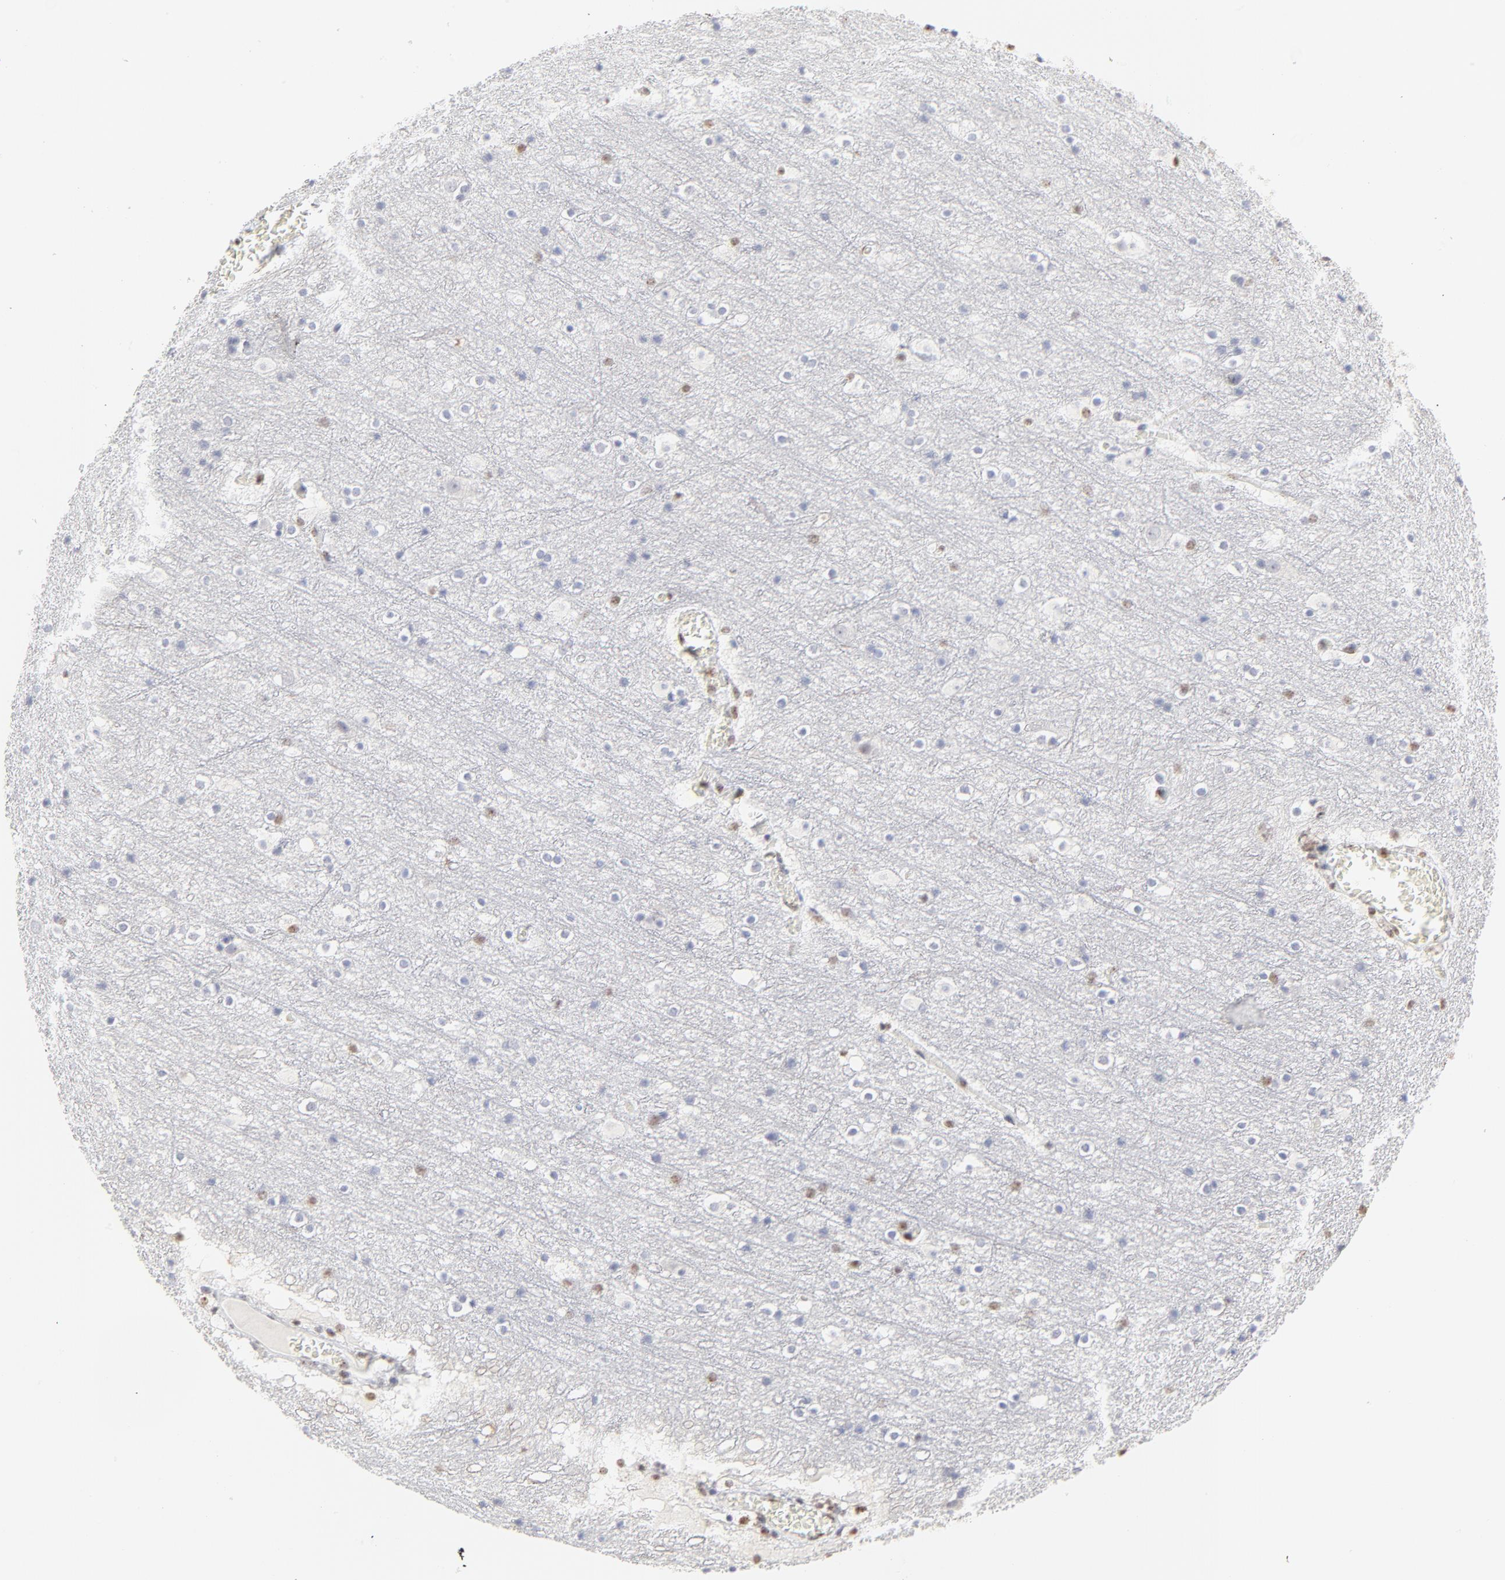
{"staining": {"intensity": "weak", "quantity": "25%-75%", "location": "nuclear"}, "tissue": "cerebral cortex", "cell_type": "Endothelial cells", "image_type": "normal", "snomed": [{"axis": "morphology", "description": "Normal tissue, NOS"}, {"axis": "topography", "description": "Cerebral cortex"}], "caption": "IHC (DAB) staining of benign human cerebral cortex exhibits weak nuclear protein positivity in approximately 25%-75% of endothelial cells.", "gene": "NFIL3", "patient": {"sex": "male", "age": 45}}